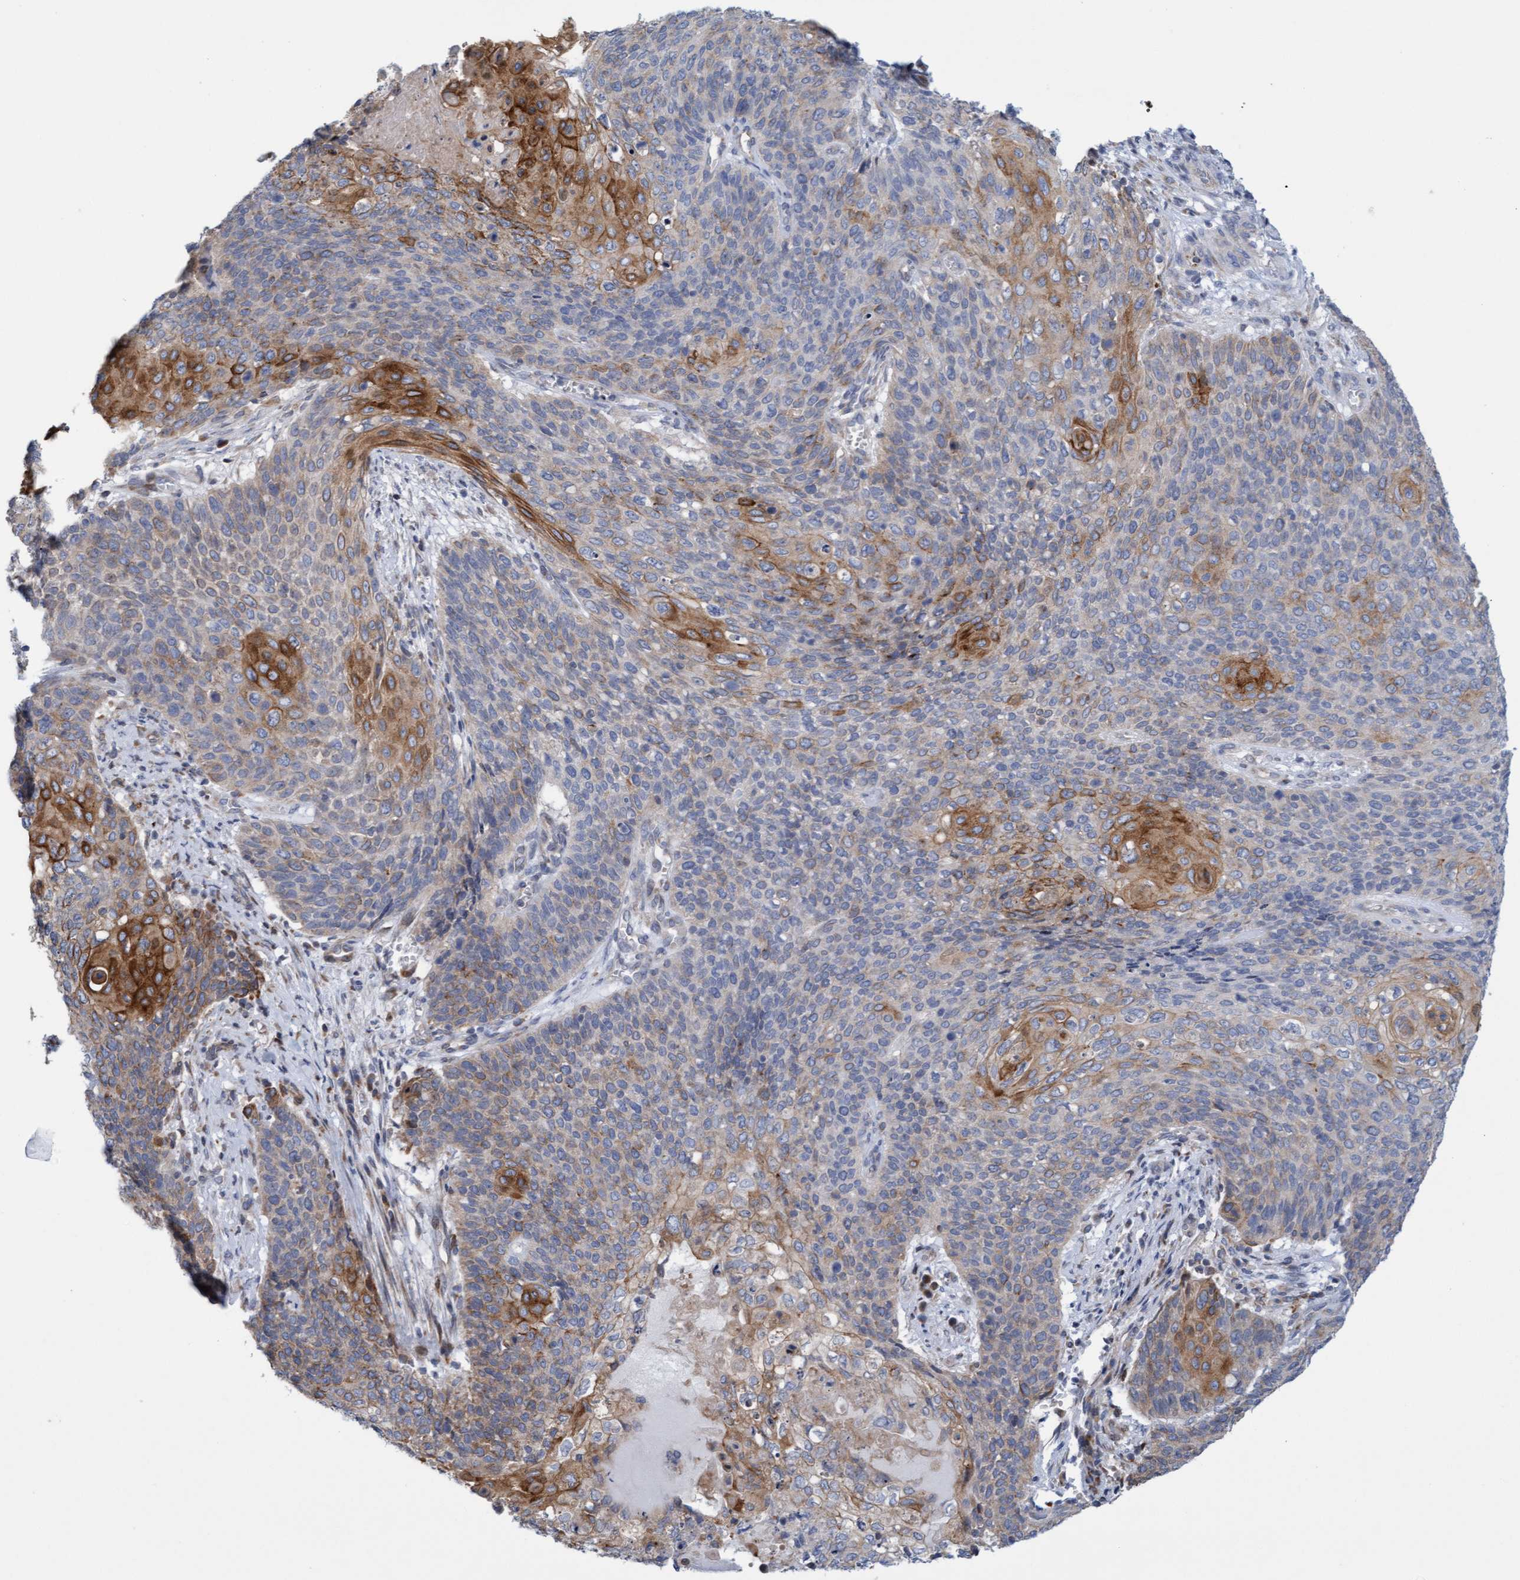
{"staining": {"intensity": "moderate", "quantity": "25%-75%", "location": "cytoplasmic/membranous"}, "tissue": "cervical cancer", "cell_type": "Tumor cells", "image_type": "cancer", "snomed": [{"axis": "morphology", "description": "Squamous cell carcinoma, NOS"}, {"axis": "topography", "description": "Cervix"}], "caption": "Protein positivity by immunohistochemistry exhibits moderate cytoplasmic/membranous staining in approximately 25%-75% of tumor cells in squamous cell carcinoma (cervical).", "gene": "SLC28A3", "patient": {"sex": "female", "age": 39}}